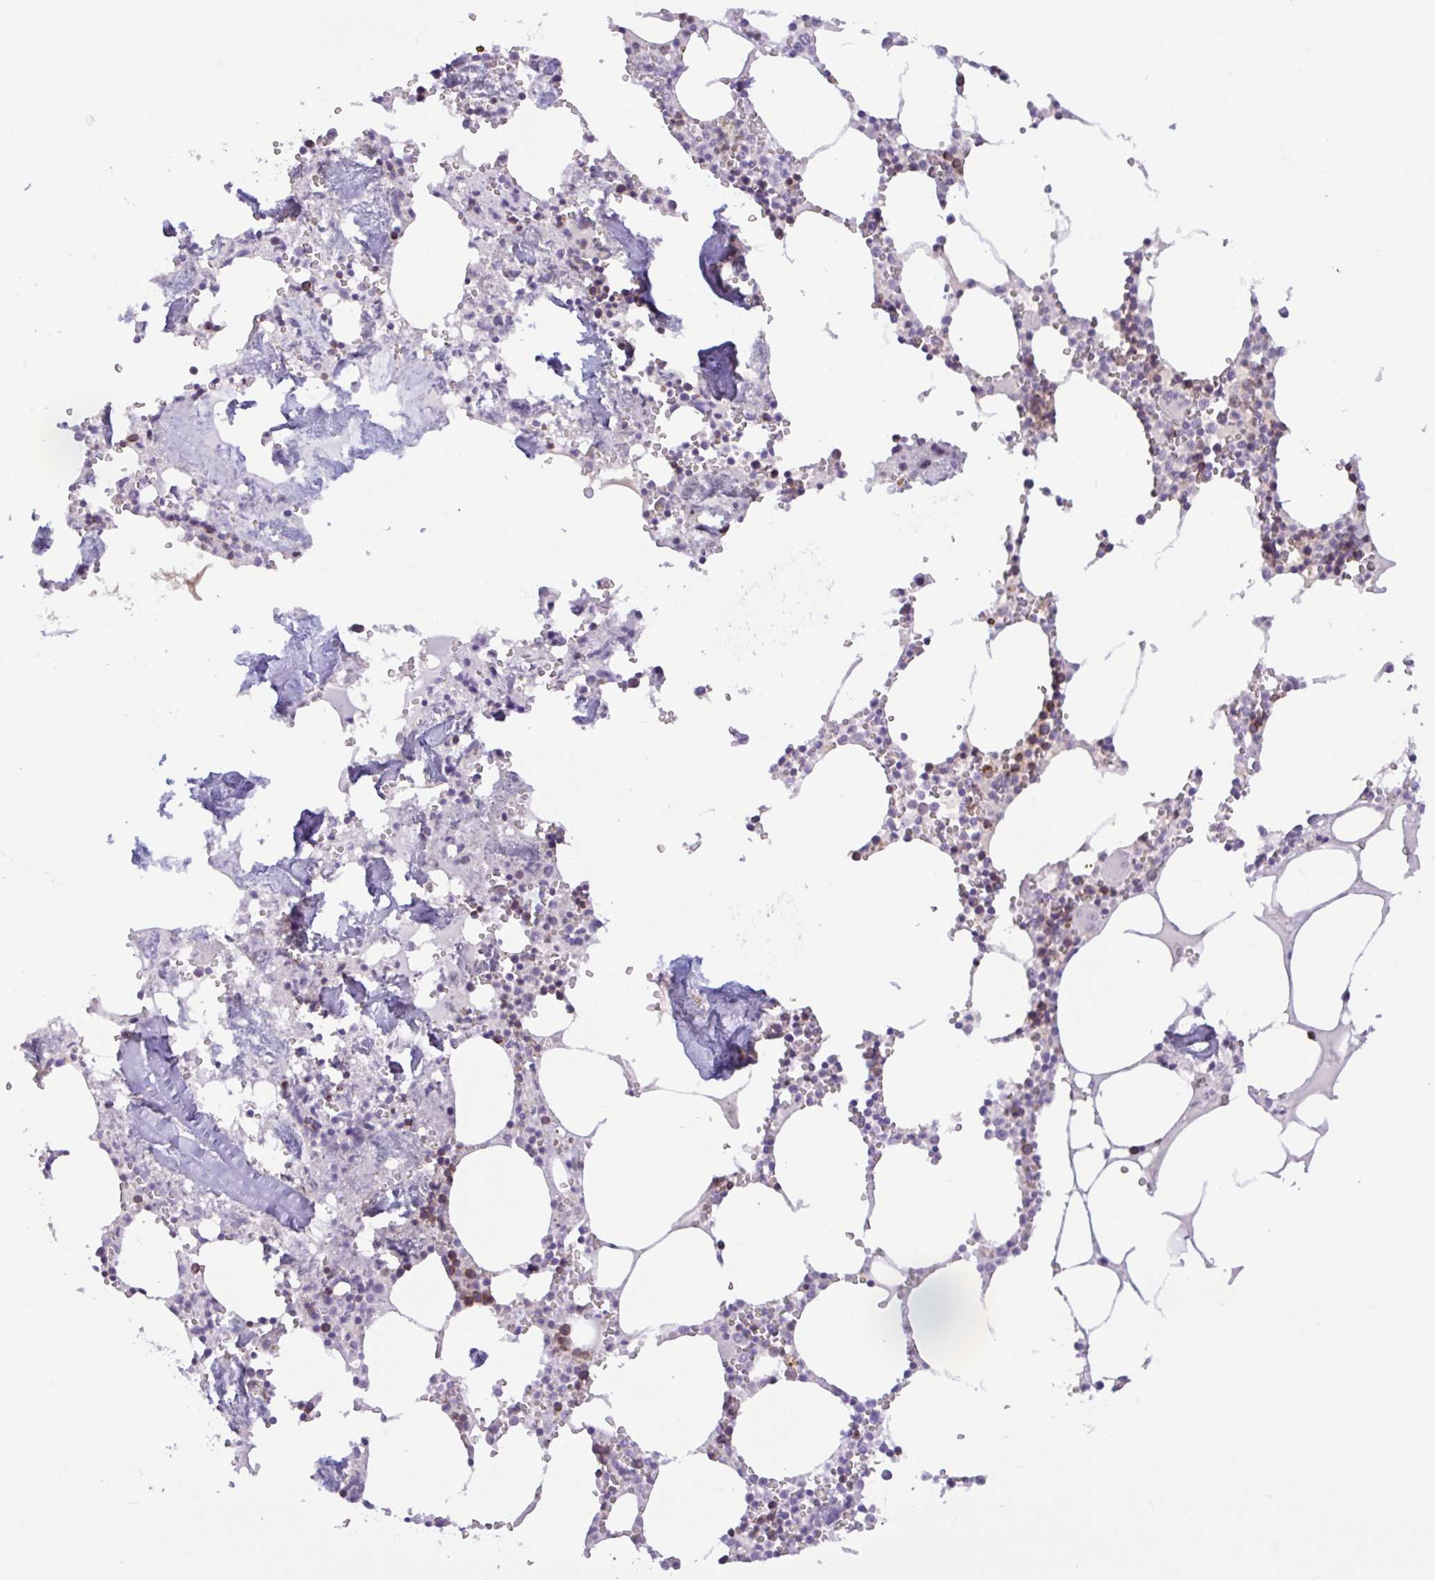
{"staining": {"intensity": "moderate", "quantity": "<25%", "location": "cytoplasmic/membranous"}, "tissue": "bone marrow", "cell_type": "Hematopoietic cells", "image_type": "normal", "snomed": [{"axis": "morphology", "description": "Normal tissue, NOS"}, {"axis": "topography", "description": "Bone marrow"}], "caption": "A high-resolution histopathology image shows immunohistochemistry (IHC) staining of benign bone marrow, which exhibits moderate cytoplasmic/membranous expression in approximately <25% of hematopoietic cells. The staining is performed using DAB (3,3'-diaminobenzidine) brown chromogen to label protein expression. The nuclei are counter-stained blue using hematoxylin.", "gene": "CTSE", "patient": {"sex": "male", "age": 54}}